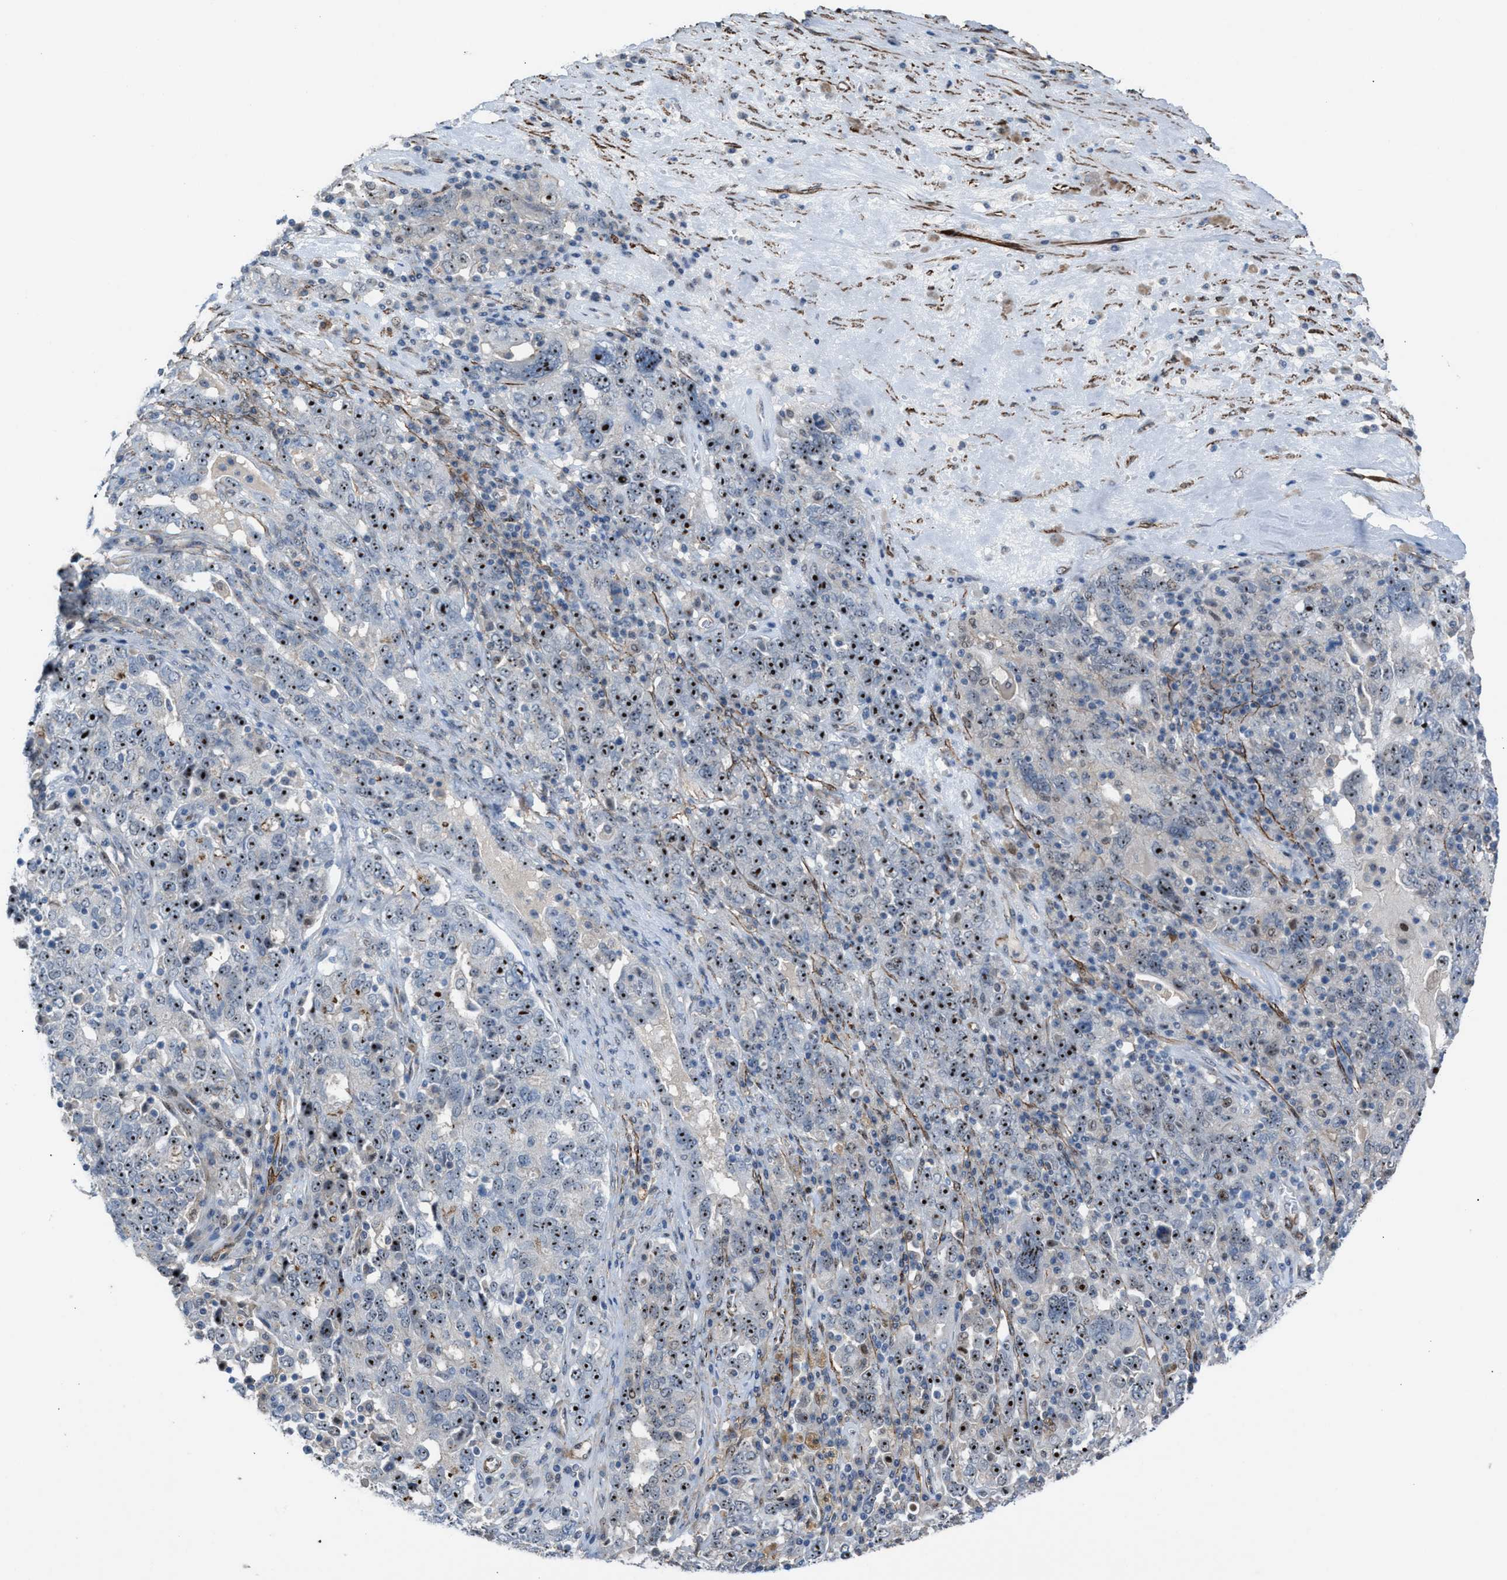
{"staining": {"intensity": "strong", "quantity": ">75%", "location": "nuclear"}, "tissue": "ovarian cancer", "cell_type": "Tumor cells", "image_type": "cancer", "snomed": [{"axis": "morphology", "description": "Carcinoma, endometroid"}, {"axis": "topography", "description": "Ovary"}], "caption": "Endometroid carcinoma (ovarian) was stained to show a protein in brown. There is high levels of strong nuclear expression in approximately >75% of tumor cells. The protein is stained brown, and the nuclei are stained in blue (DAB IHC with brightfield microscopy, high magnification).", "gene": "NQO2", "patient": {"sex": "female", "age": 62}}